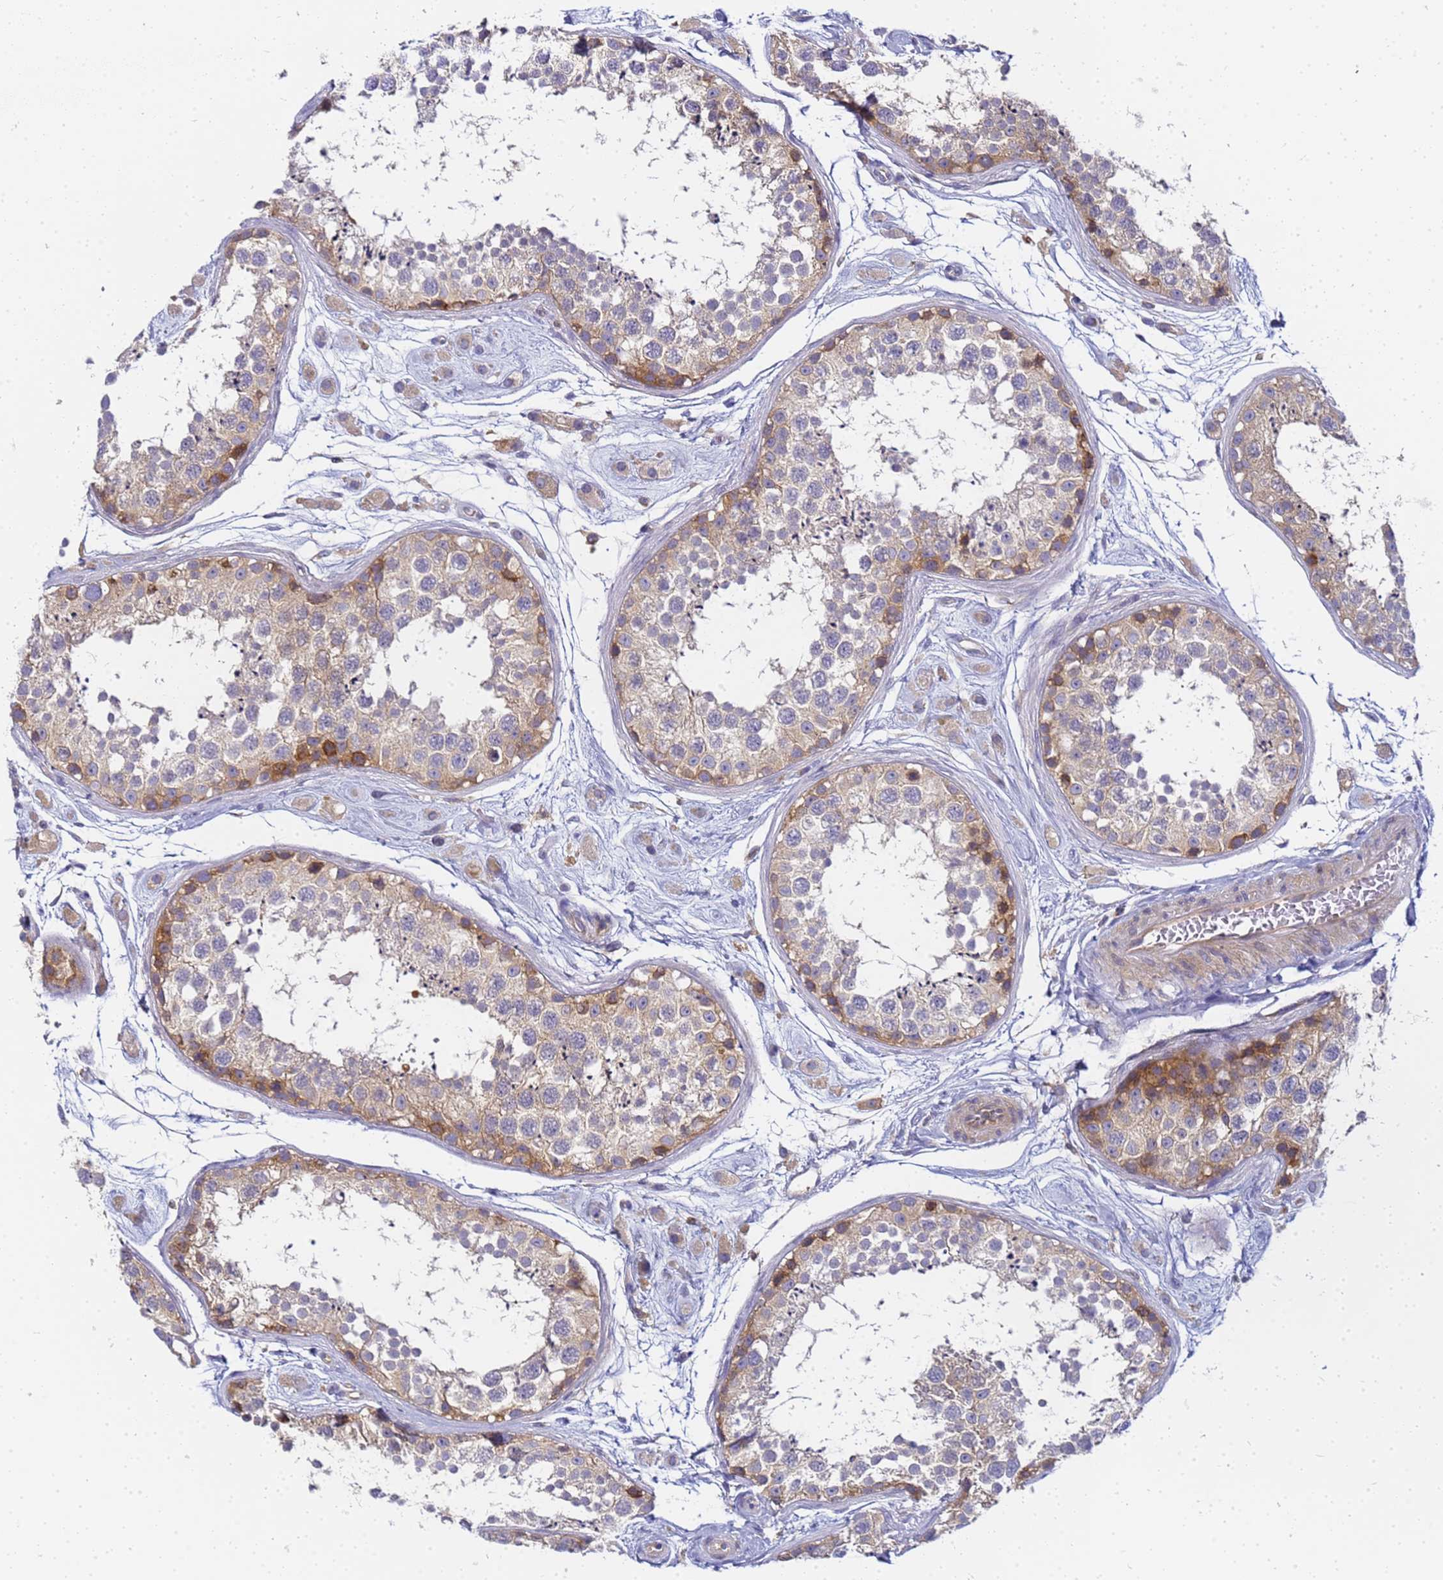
{"staining": {"intensity": "weak", "quantity": "25%-75%", "location": "cytoplasmic/membranous"}, "tissue": "testis", "cell_type": "Cells in seminiferous ducts", "image_type": "normal", "snomed": [{"axis": "morphology", "description": "Normal tissue, NOS"}, {"axis": "topography", "description": "Testis"}], "caption": "Protein staining of benign testis reveals weak cytoplasmic/membranous staining in about 25%-75% of cells in seminiferous ducts. (Stains: DAB (3,3'-diaminobenzidine) in brown, nuclei in blue, Microscopy: brightfield microscopy at high magnification).", "gene": "CHM", "patient": {"sex": "male", "age": 25}}